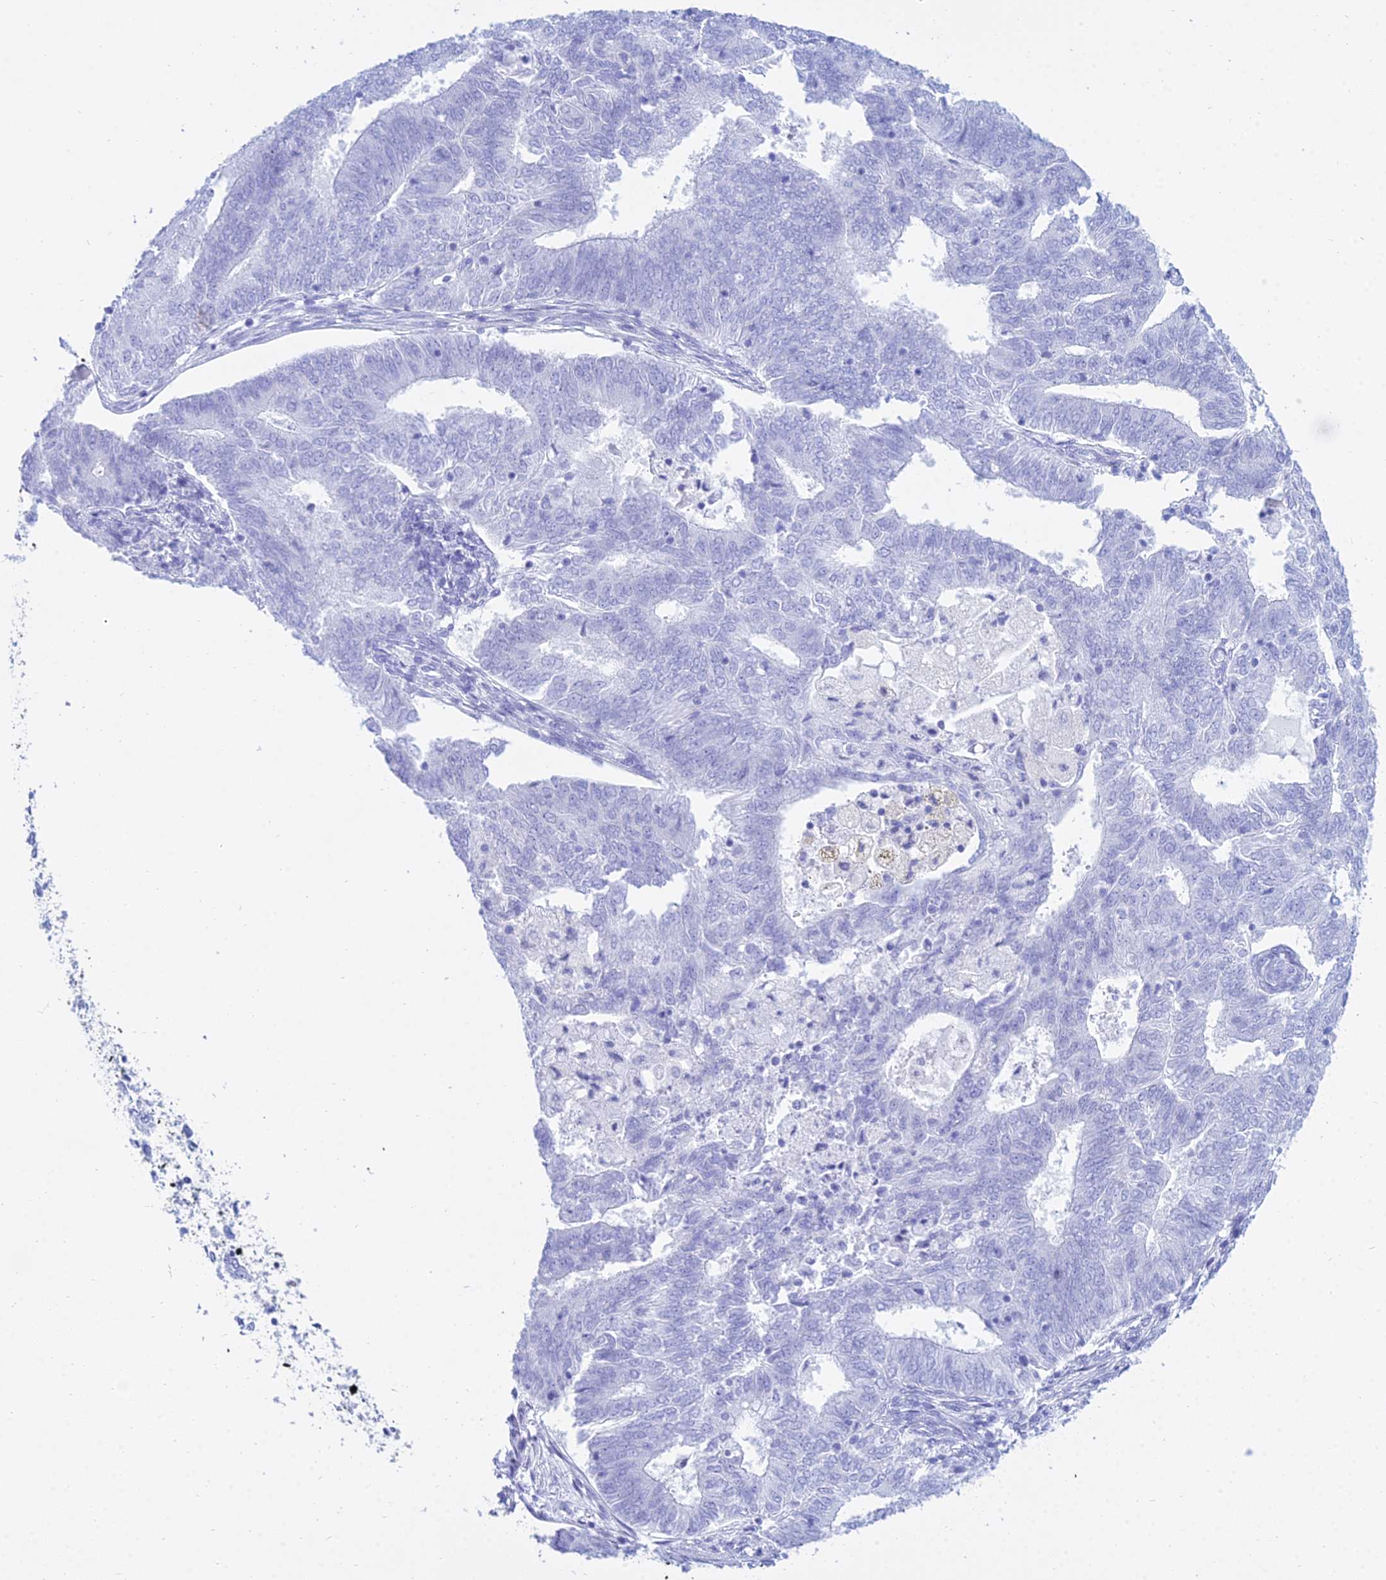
{"staining": {"intensity": "negative", "quantity": "none", "location": "none"}, "tissue": "endometrial cancer", "cell_type": "Tumor cells", "image_type": "cancer", "snomed": [{"axis": "morphology", "description": "Adenocarcinoma, NOS"}, {"axis": "topography", "description": "Endometrium"}], "caption": "Immunohistochemistry (IHC) of adenocarcinoma (endometrial) shows no staining in tumor cells.", "gene": "PATE4", "patient": {"sex": "female", "age": 62}}